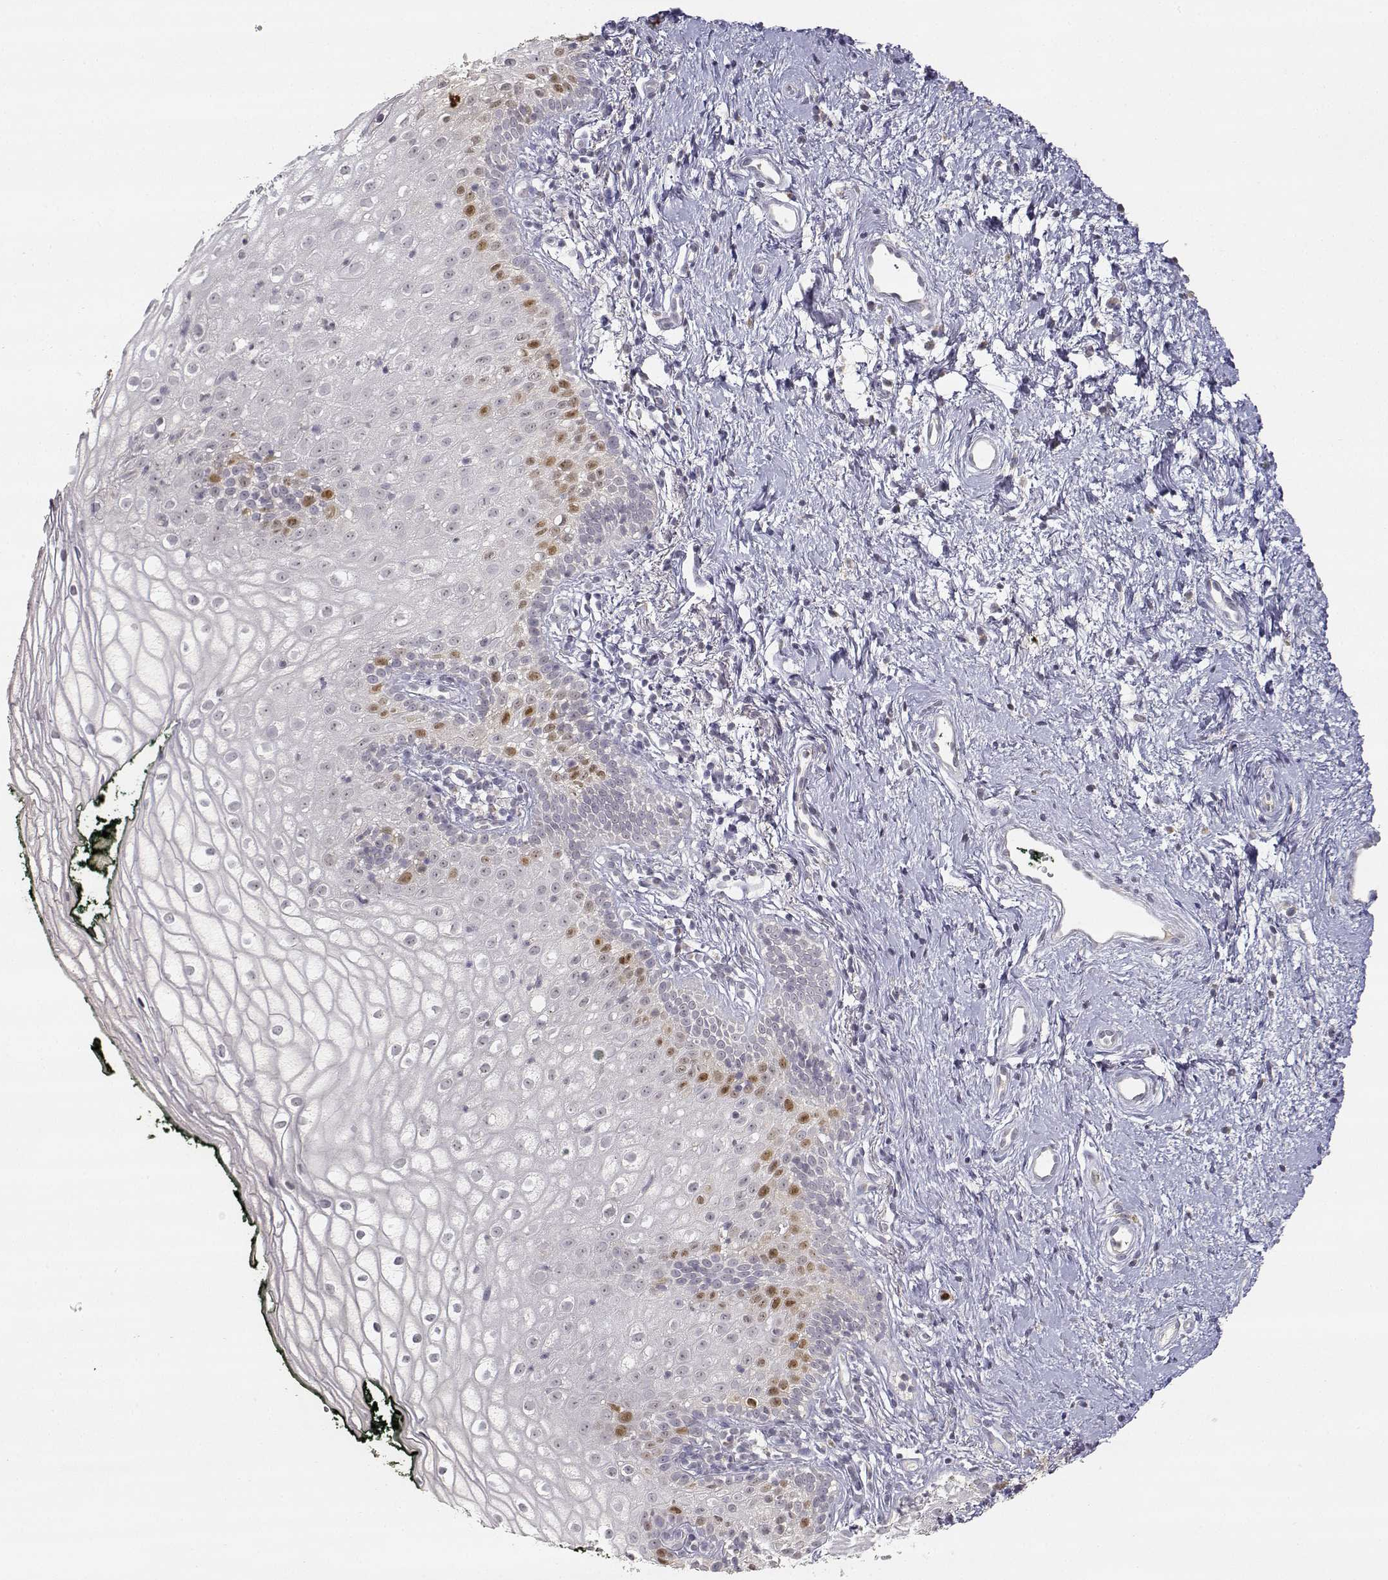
{"staining": {"intensity": "moderate", "quantity": "<25%", "location": "nuclear"}, "tissue": "vagina", "cell_type": "Squamous epithelial cells", "image_type": "normal", "snomed": [{"axis": "morphology", "description": "Normal tissue, NOS"}, {"axis": "topography", "description": "Vagina"}], "caption": "Immunohistochemical staining of normal human vagina demonstrates <25% levels of moderate nuclear protein expression in approximately <25% of squamous epithelial cells. (IHC, brightfield microscopy, high magnification).", "gene": "RAD51", "patient": {"sex": "female", "age": 47}}